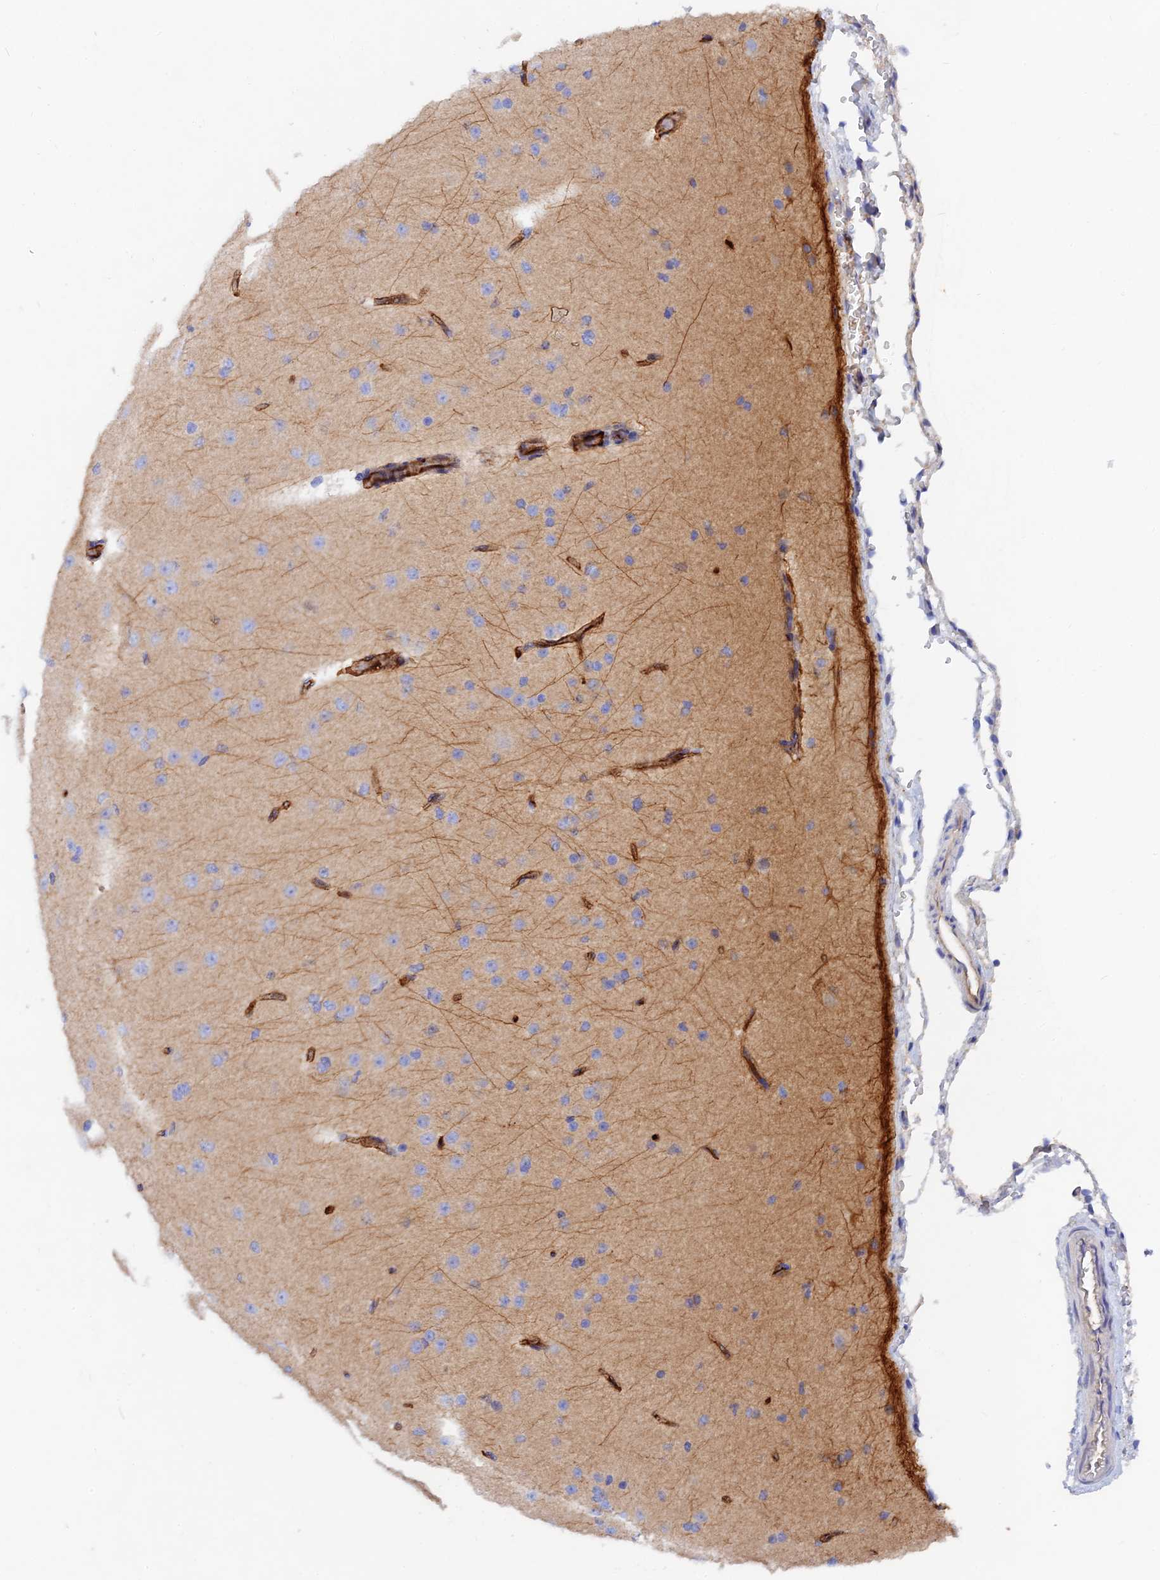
{"staining": {"intensity": "negative", "quantity": "none", "location": "none"}, "tissue": "cerebral cortex", "cell_type": "Endothelial cells", "image_type": "normal", "snomed": [{"axis": "morphology", "description": "Normal tissue, NOS"}, {"axis": "morphology", "description": "Developmental malformation"}, {"axis": "topography", "description": "Cerebral cortex"}], "caption": "This is a micrograph of immunohistochemistry staining of benign cerebral cortex, which shows no positivity in endothelial cells.", "gene": "MROH1", "patient": {"sex": "female", "age": 30}}